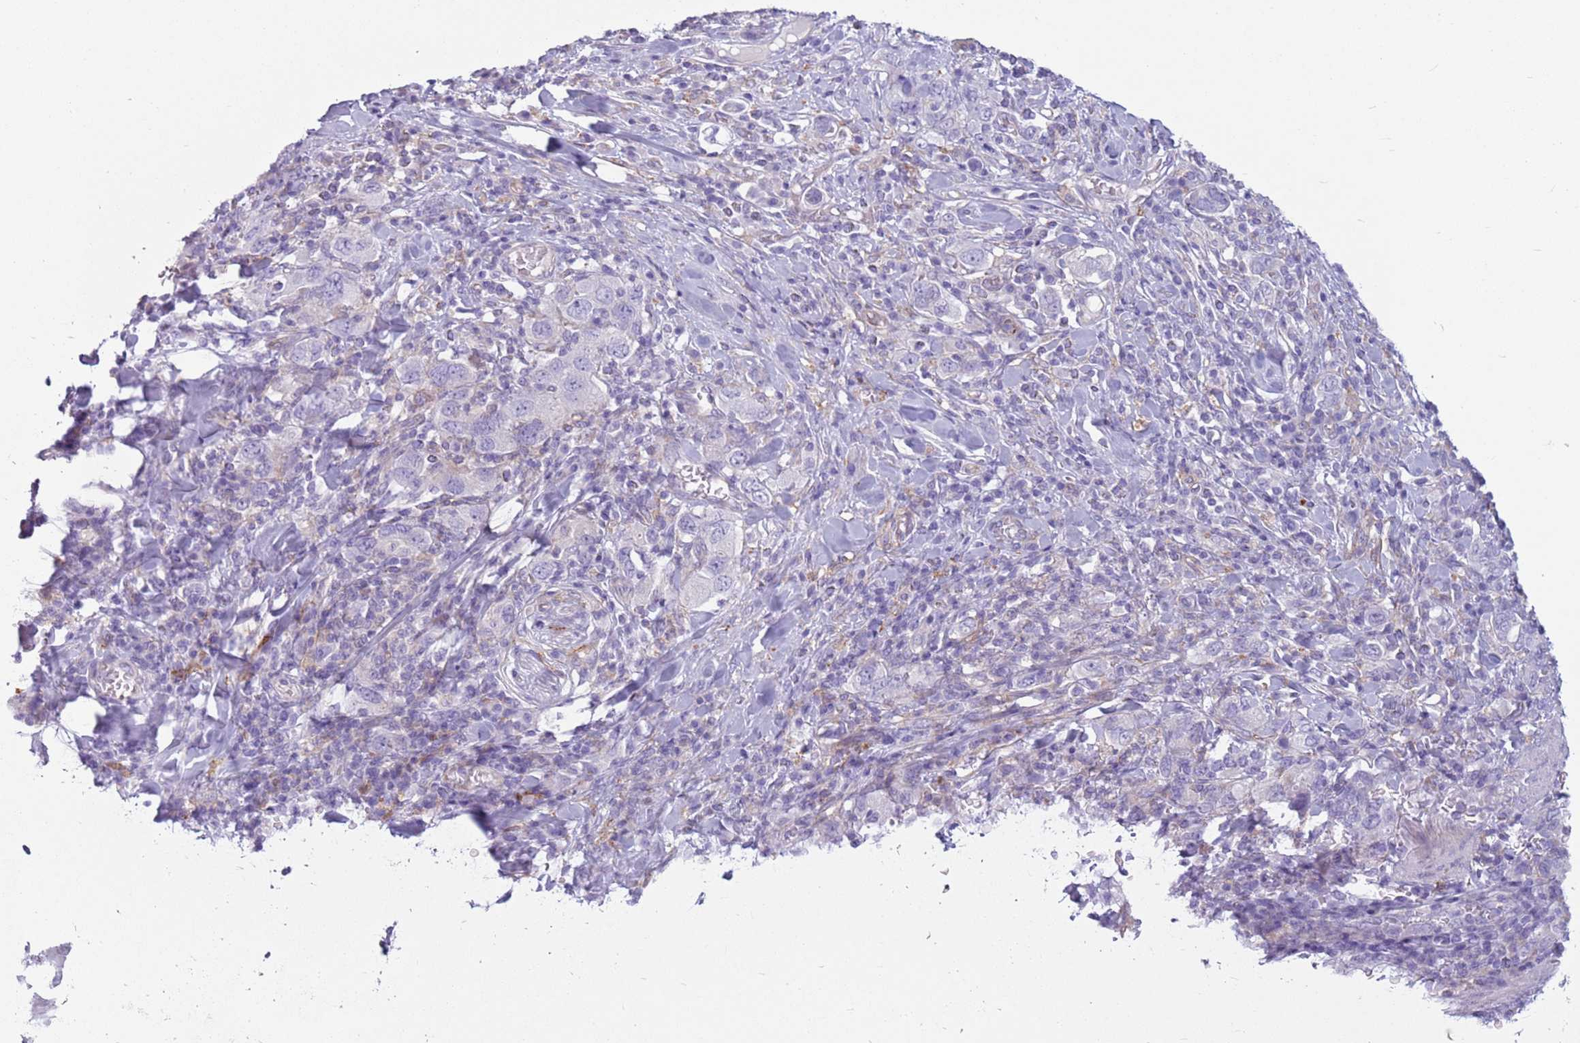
{"staining": {"intensity": "negative", "quantity": "none", "location": "none"}, "tissue": "stomach cancer", "cell_type": "Tumor cells", "image_type": "cancer", "snomed": [{"axis": "morphology", "description": "Adenocarcinoma, NOS"}, {"axis": "topography", "description": "Stomach, upper"}, {"axis": "topography", "description": "Stomach"}], "caption": "A high-resolution photomicrograph shows immunohistochemistry staining of stomach cancer (adenocarcinoma), which demonstrates no significant staining in tumor cells.", "gene": "SNX6", "patient": {"sex": "male", "age": 62}}